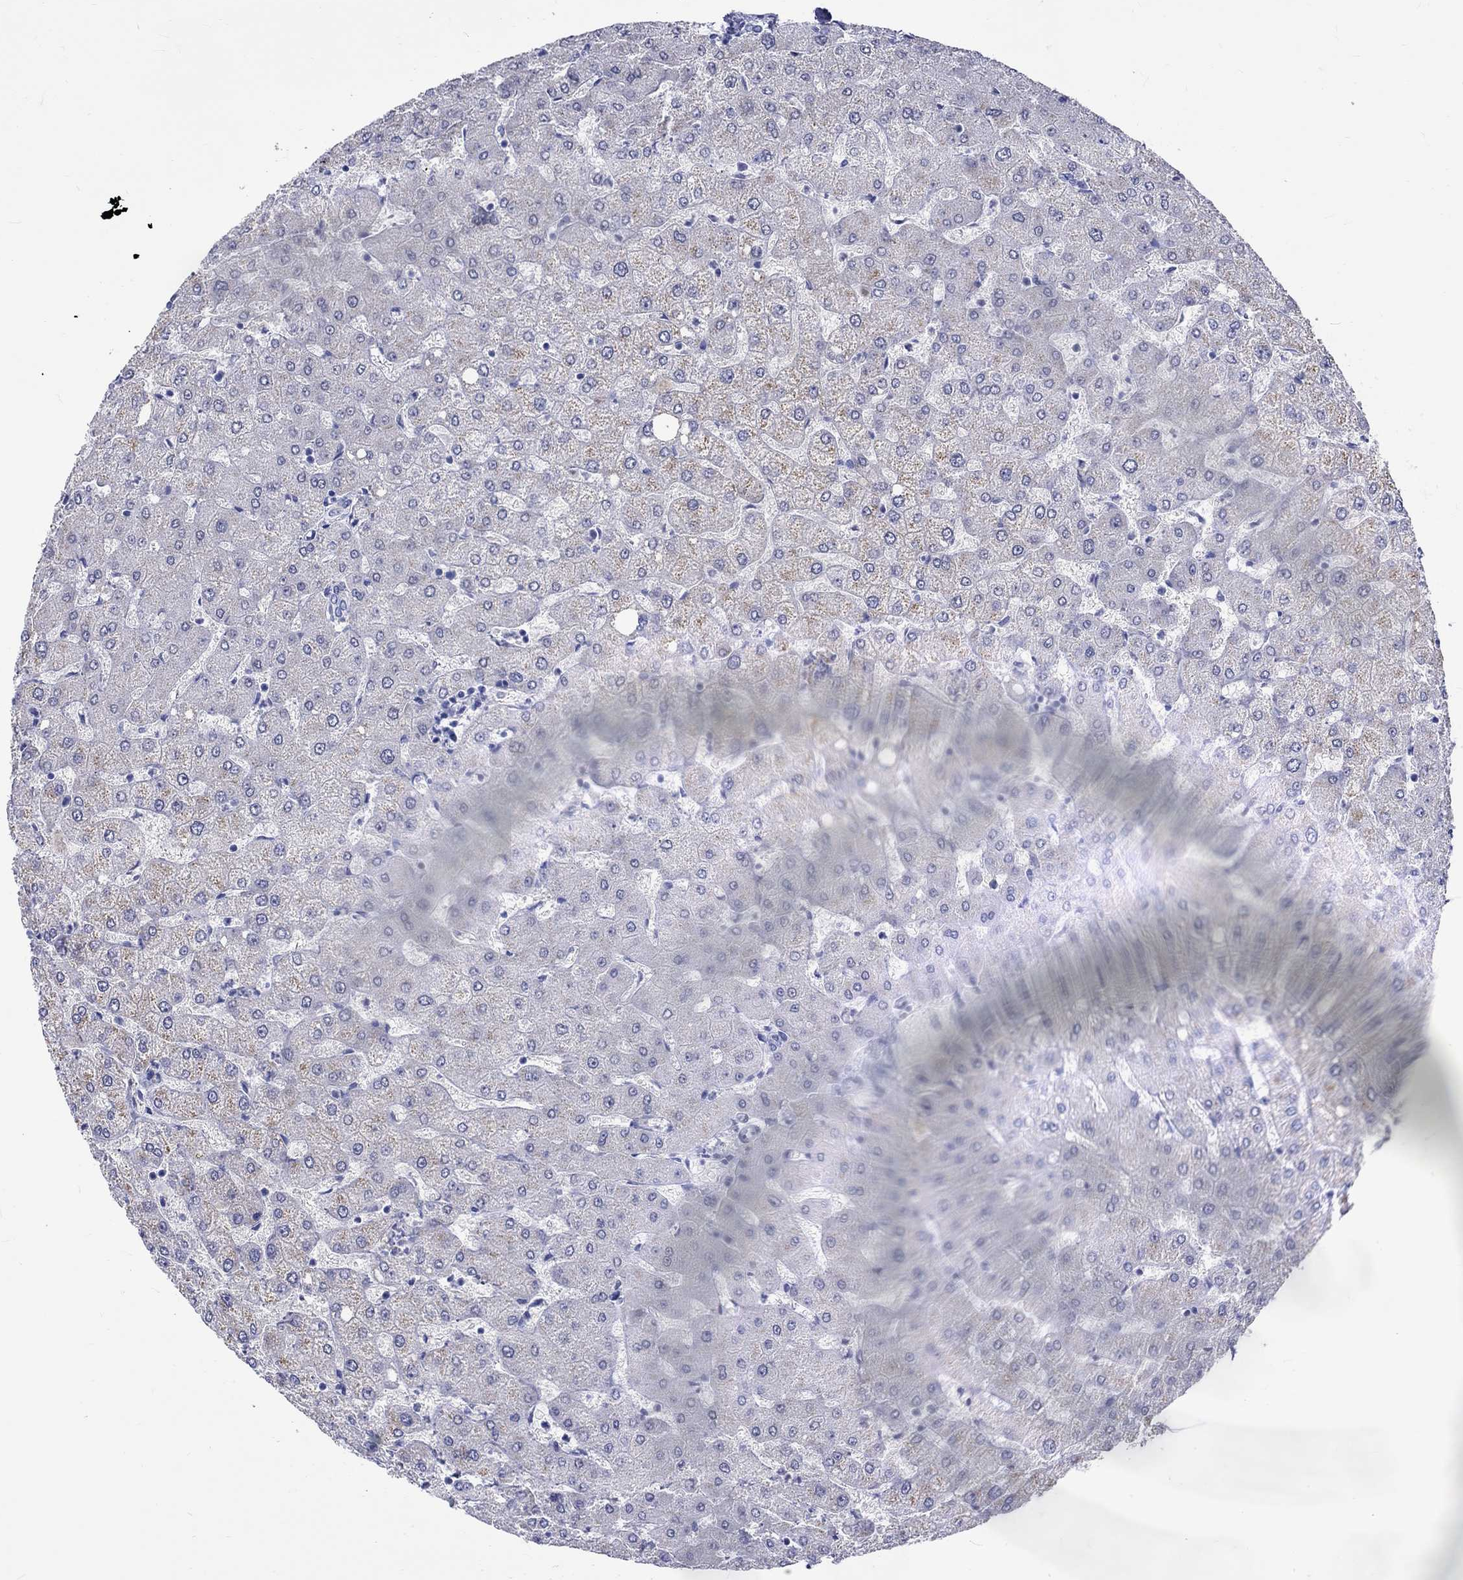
{"staining": {"intensity": "negative", "quantity": "none", "location": "none"}, "tissue": "liver", "cell_type": "Cholangiocytes", "image_type": "normal", "snomed": [{"axis": "morphology", "description": "Normal tissue, NOS"}, {"axis": "topography", "description": "Liver"}], "caption": "Liver stained for a protein using IHC shows no expression cholangiocytes.", "gene": "SH2D7", "patient": {"sex": "female", "age": 54}}